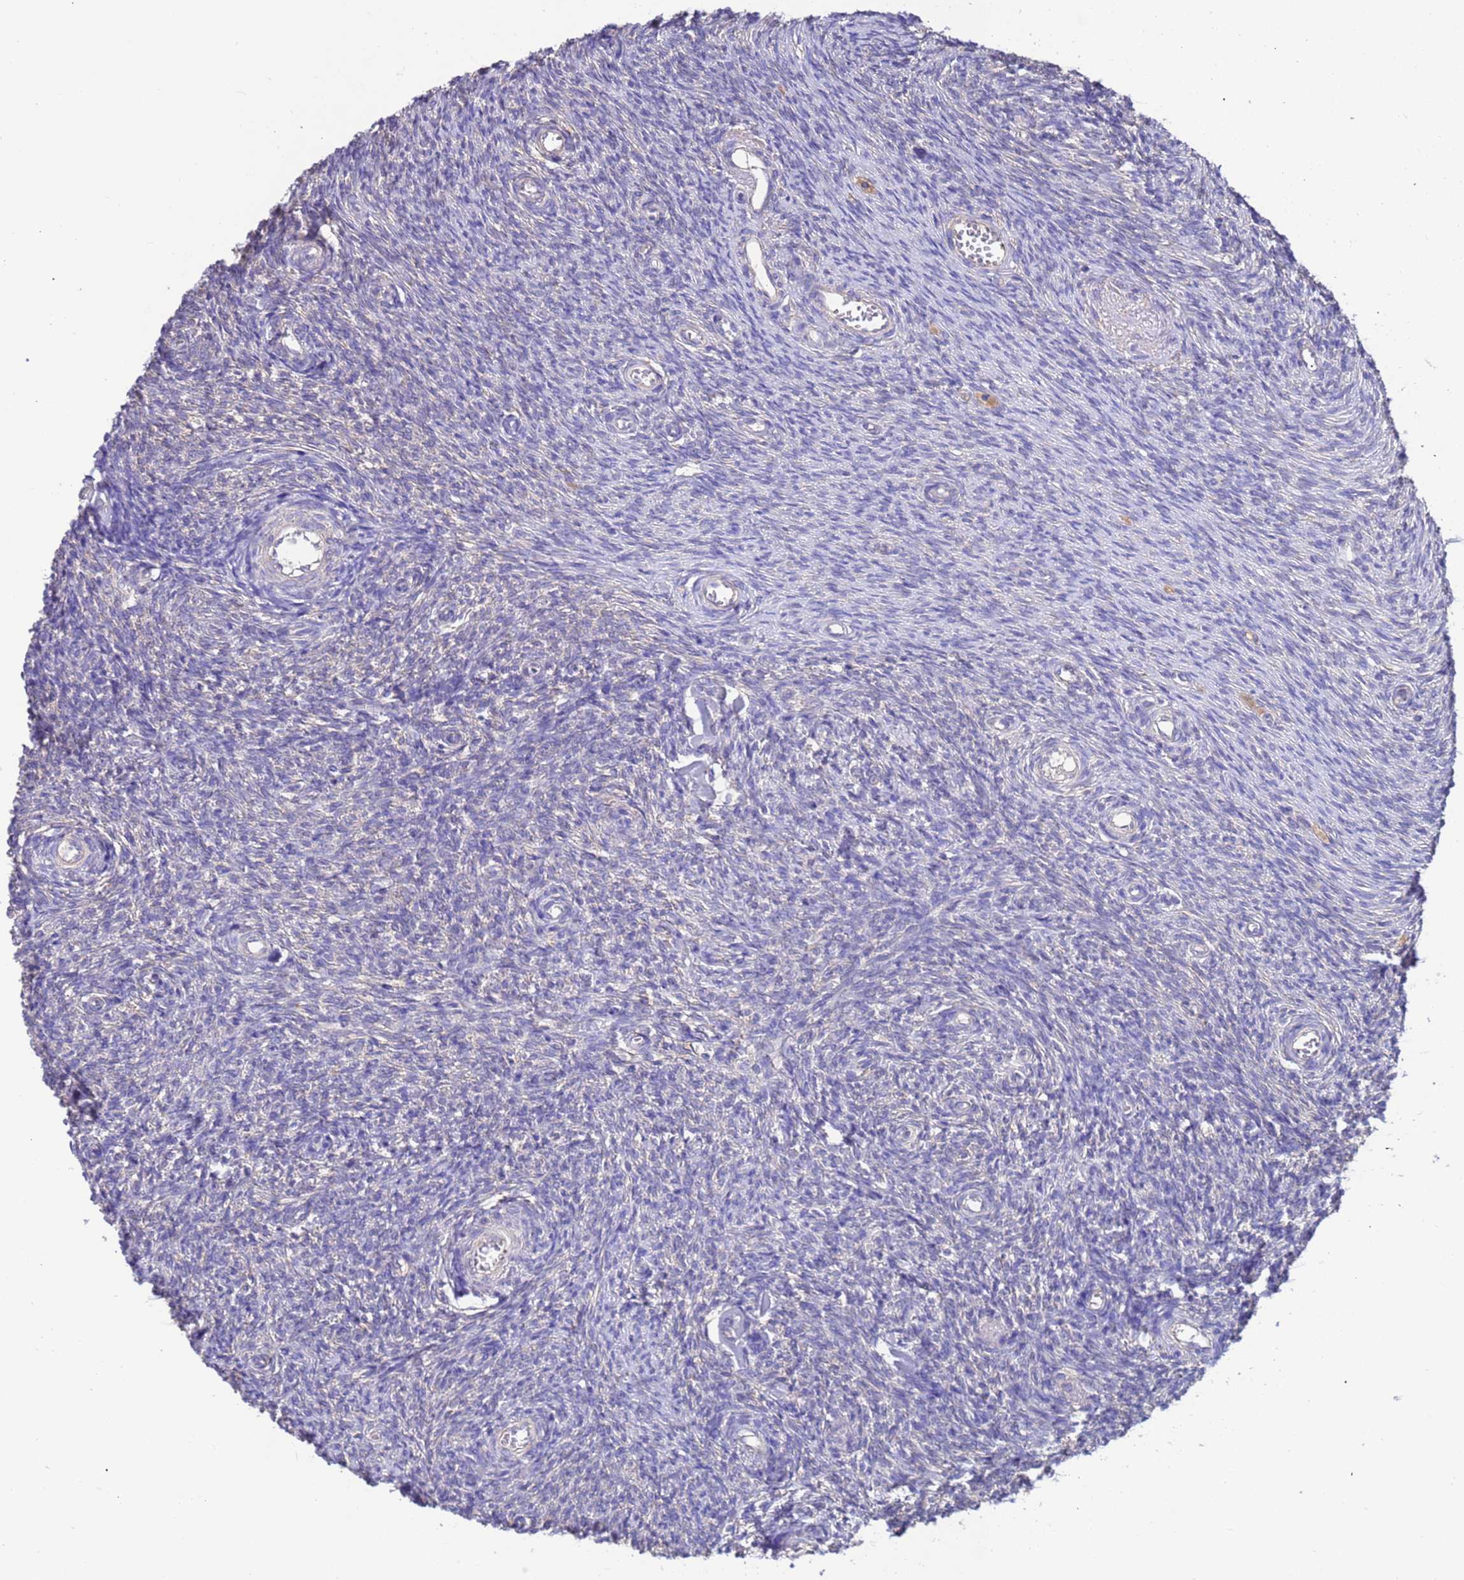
{"staining": {"intensity": "negative", "quantity": "none", "location": "none"}, "tissue": "ovary", "cell_type": "Ovarian stroma cells", "image_type": "normal", "snomed": [{"axis": "morphology", "description": "Normal tissue, NOS"}, {"axis": "topography", "description": "Ovary"}], "caption": "Immunohistochemical staining of normal ovary shows no significant positivity in ovarian stroma cells. (DAB (3,3'-diaminobenzidine) immunohistochemistry (IHC) with hematoxylin counter stain).", "gene": "SRL", "patient": {"sex": "female", "age": 44}}